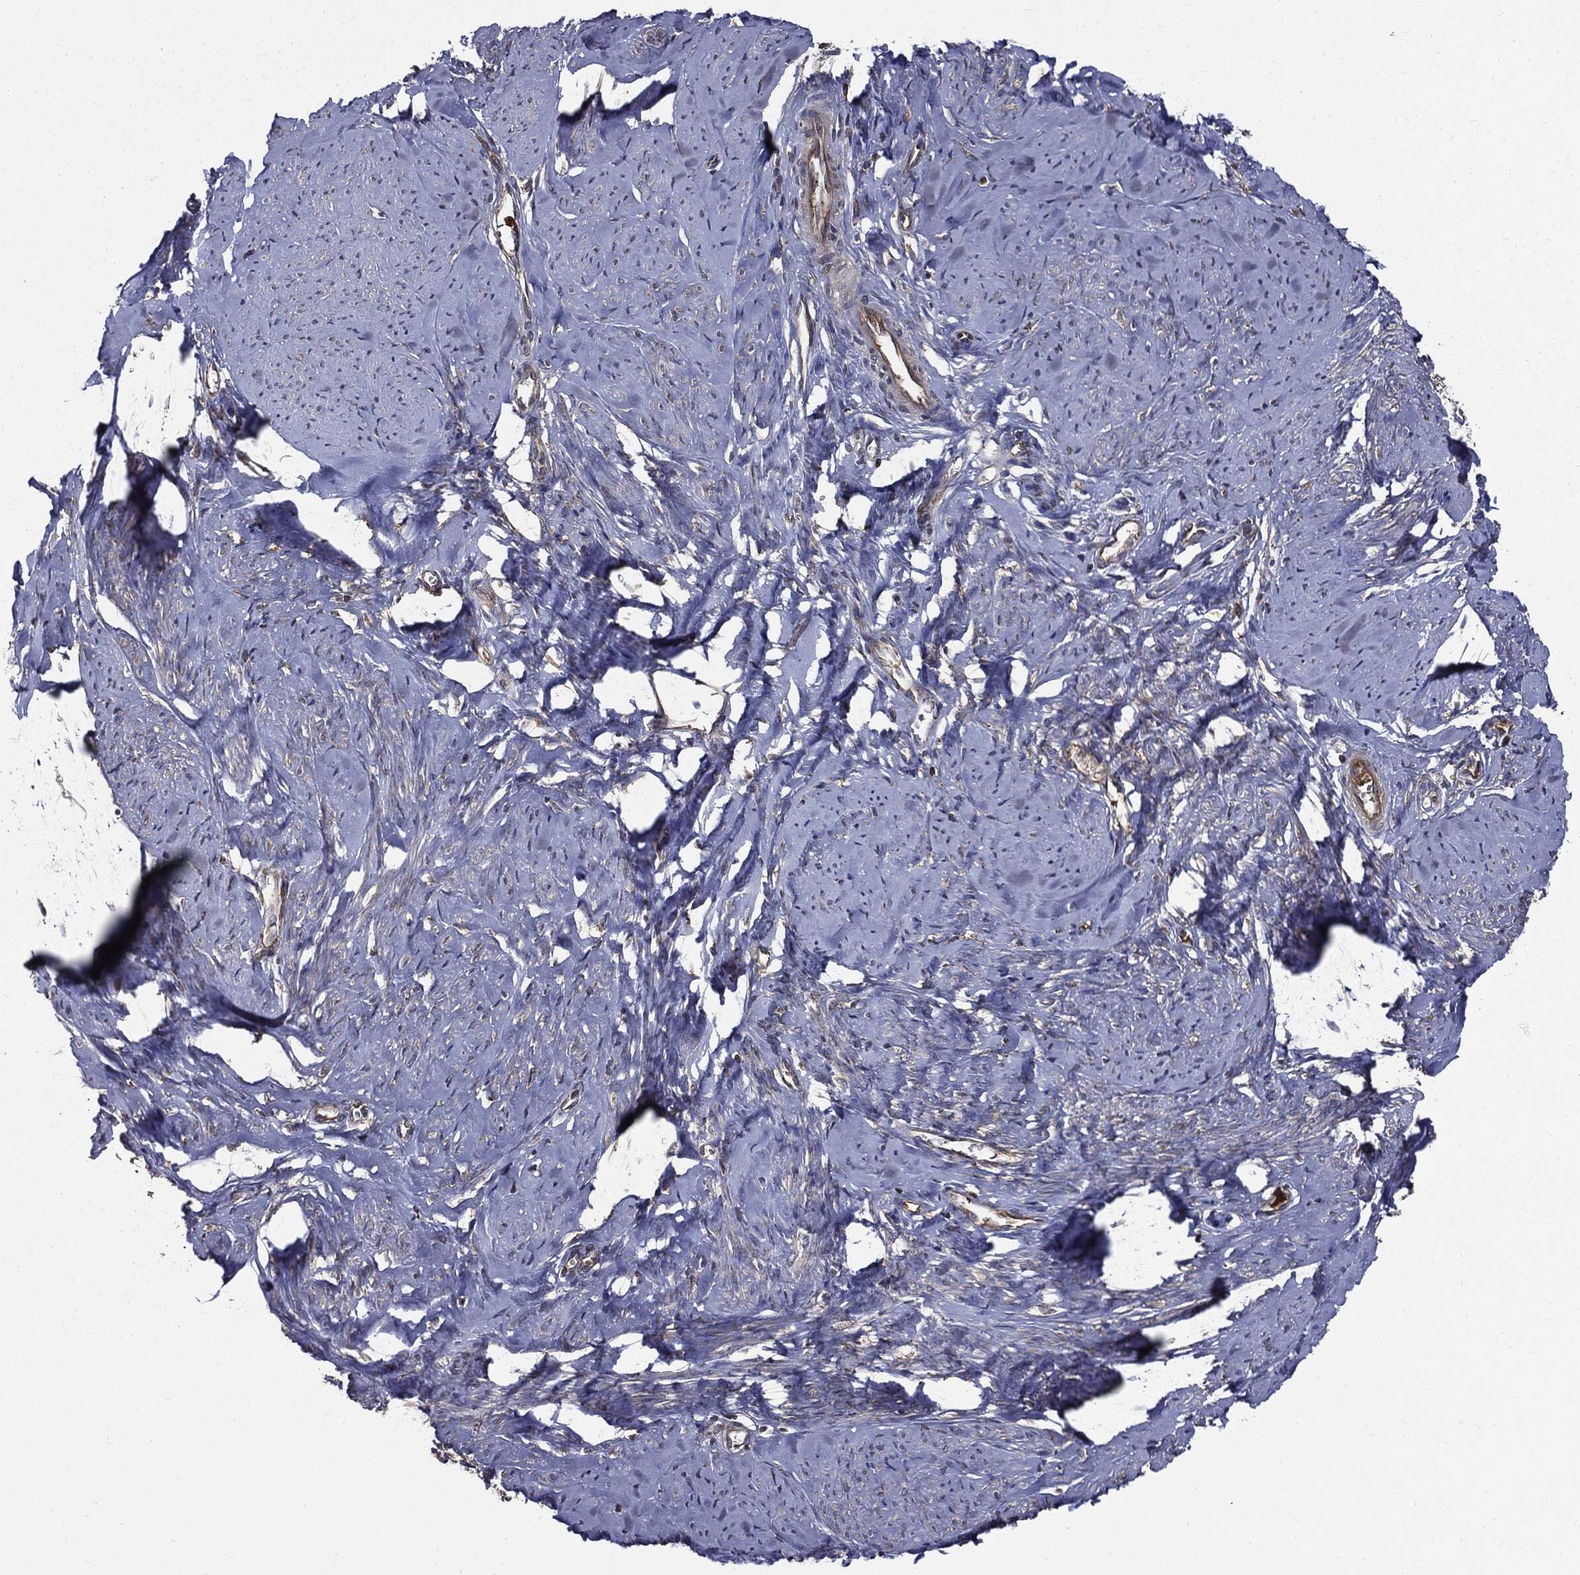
{"staining": {"intensity": "negative", "quantity": "none", "location": "none"}, "tissue": "smooth muscle", "cell_type": "Smooth muscle cells", "image_type": "normal", "snomed": [{"axis": "morphology", "description": "Normal tissue, NOS"}, {"axis": "topography", "description": "Smooth muscle"}], "caption": "IHC image of normal human smooth muscle stained for a protein (brown), which reveals no expression in smooth muscle cells.", "gene": "PDCD6IP", "patient": {"sex": "female", "age": 48}}